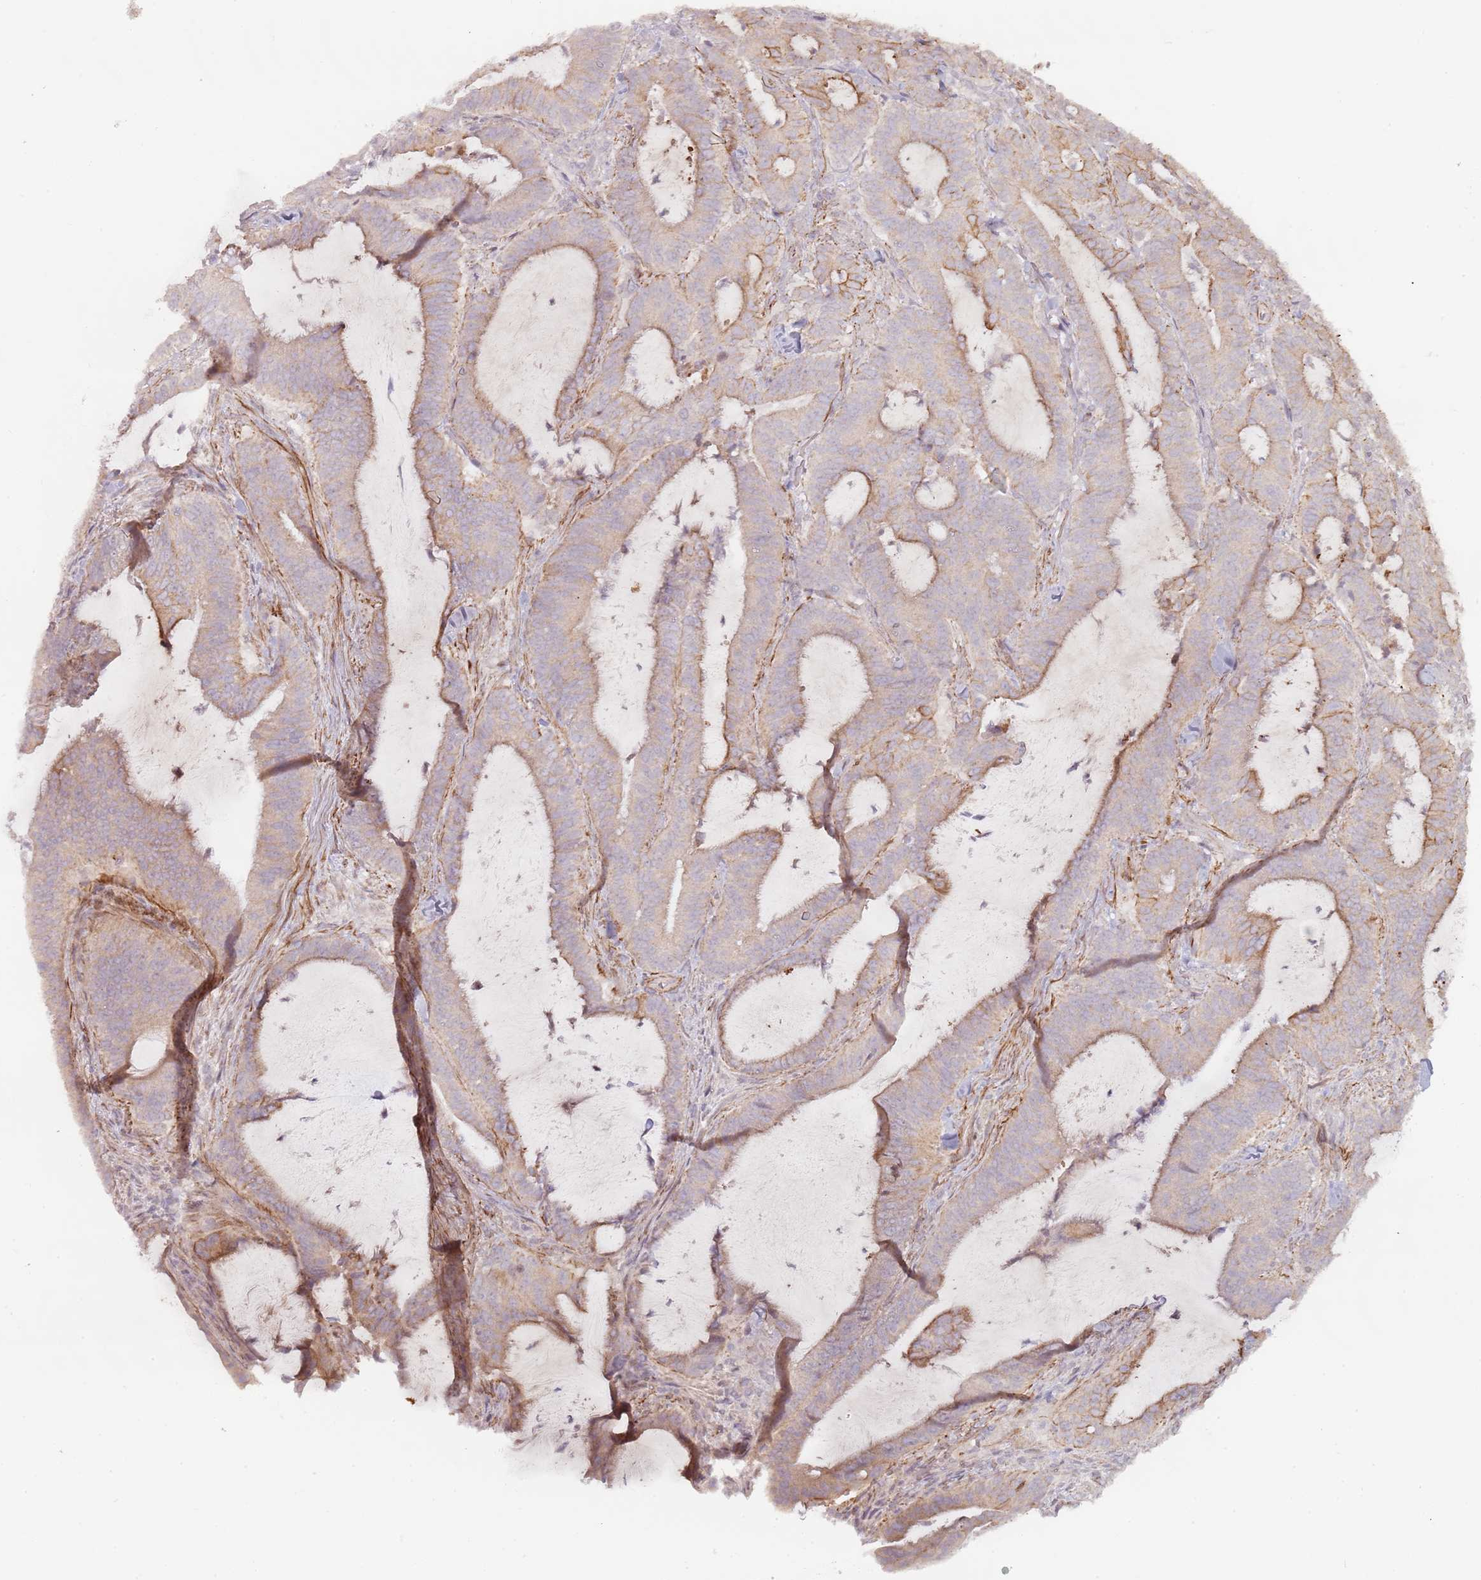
{"staining": {"intensity": "weak", "quantity": "<25%", "location": "cytoplasmic/membranous"}, "tissue": "colorectal cancer", "cell_type": "Tumor cells", "image_type": "cancer", "snomed": [{"axis": "morphology", "description": "Adenocarcinoma, NOS"}, {"axis": "topography", "description": "Colon"}], "caption": "IHC micrograph of neoplastic tissue: colorectal cancer stained with DAB (3,3'-diaminobenzidine) exhibits no significant protein expression in tumor cells.", "gene": "RPS6KA2", "patient": {"sex": "female", "age": 43}}